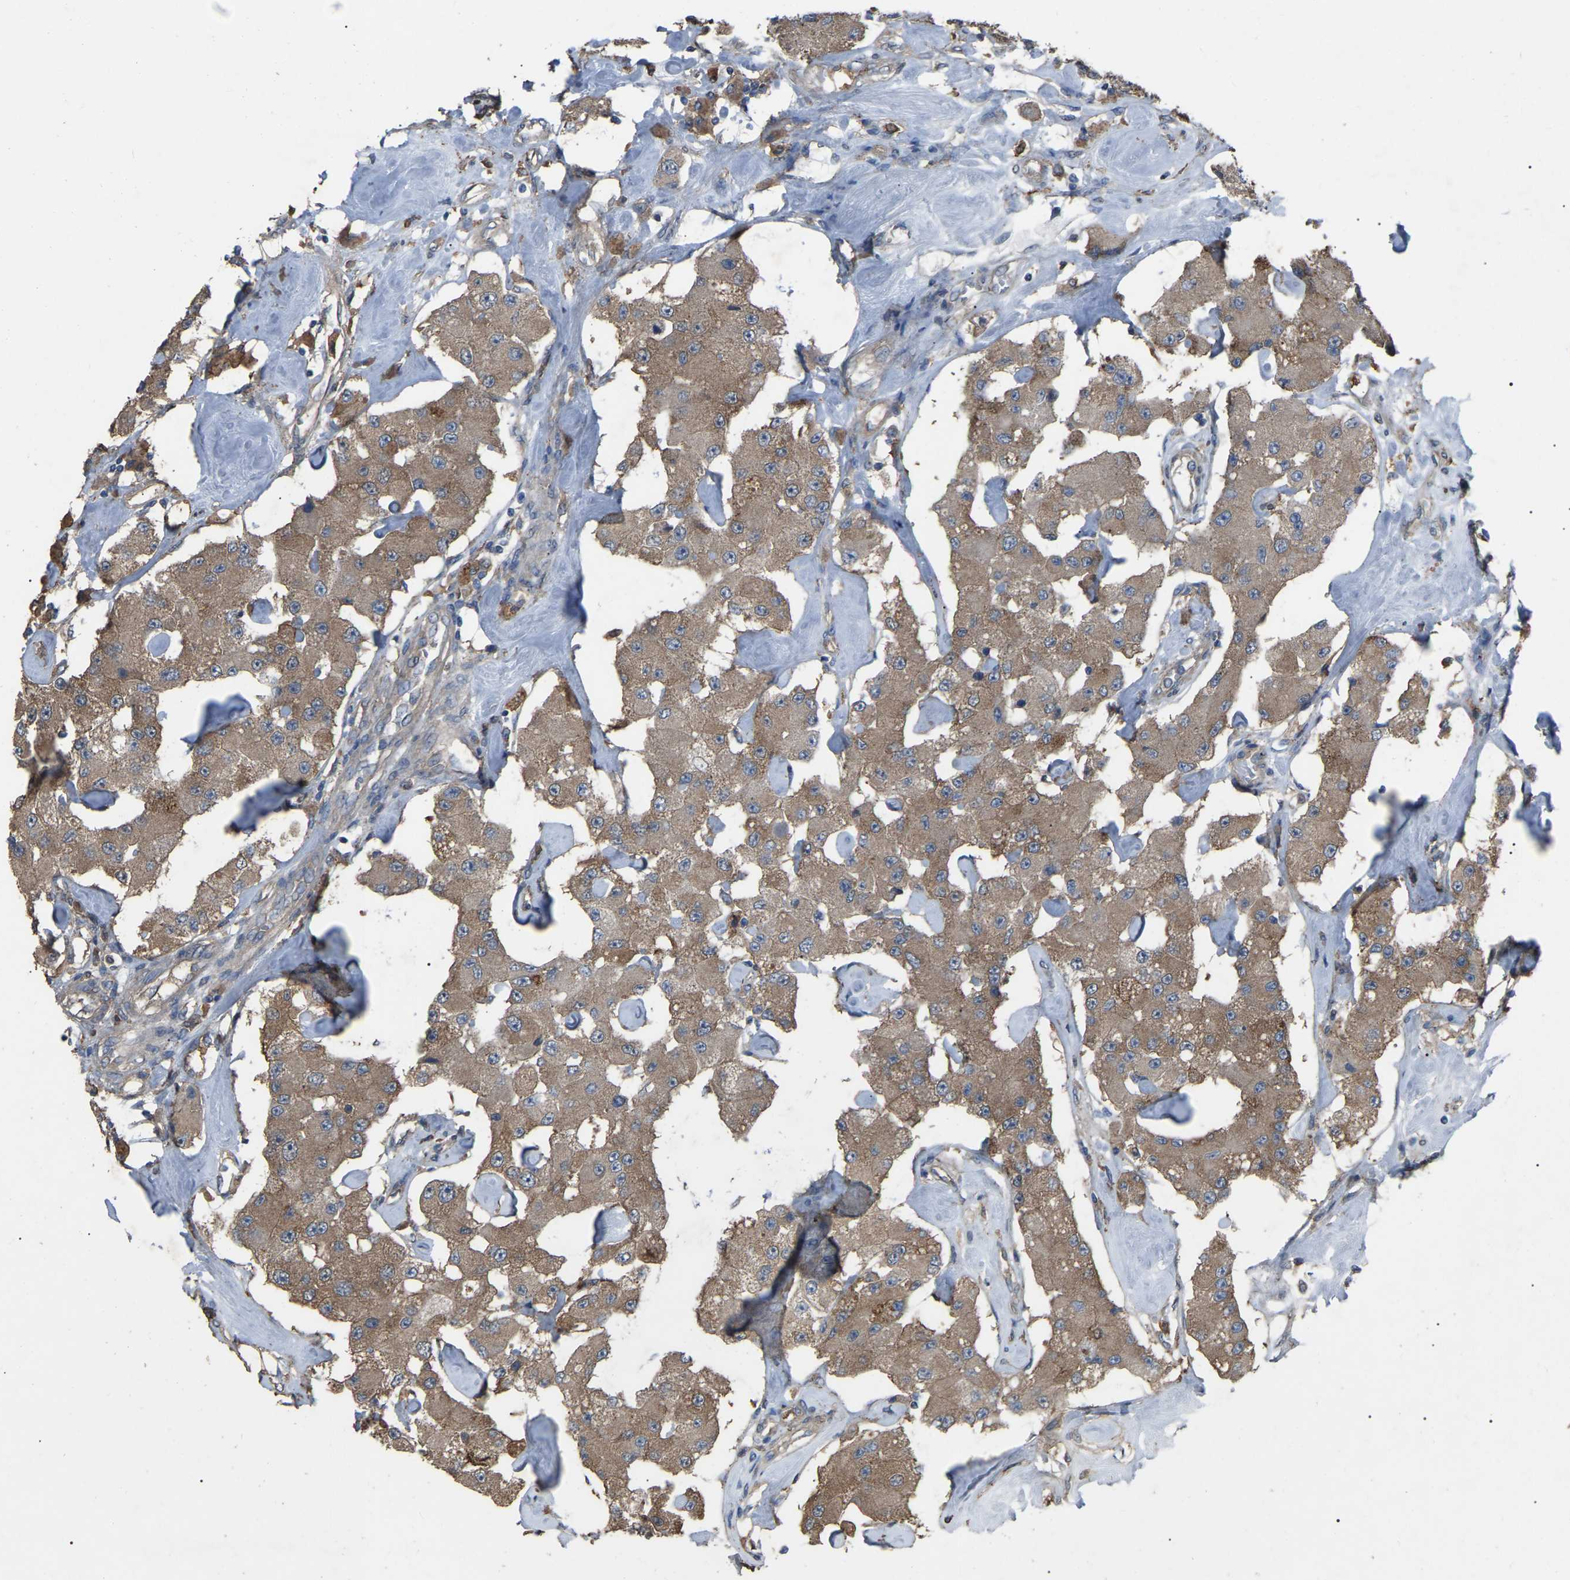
{"staining": {"intensity": "moderate", "quantity": ">75%", "location": "cytoplasmic/membranous"}, "tissue": "carcinoid", "cell_type": "Tumor cells", "image_type": "cancer", "snomed": [{"axis": "morphology", "description": "Carcinoid, malignant, NOS"}, {"axis": "topography", "description": "Pancreas"}], "caption": "Malignant carcinoid stained for a protein (brown) displays moderate cytoplasmic/membranous positive staining in approximately >75% of tumor cells.", "gene": "AIMP1", "patient": {"sex": "male", "age": 41}}